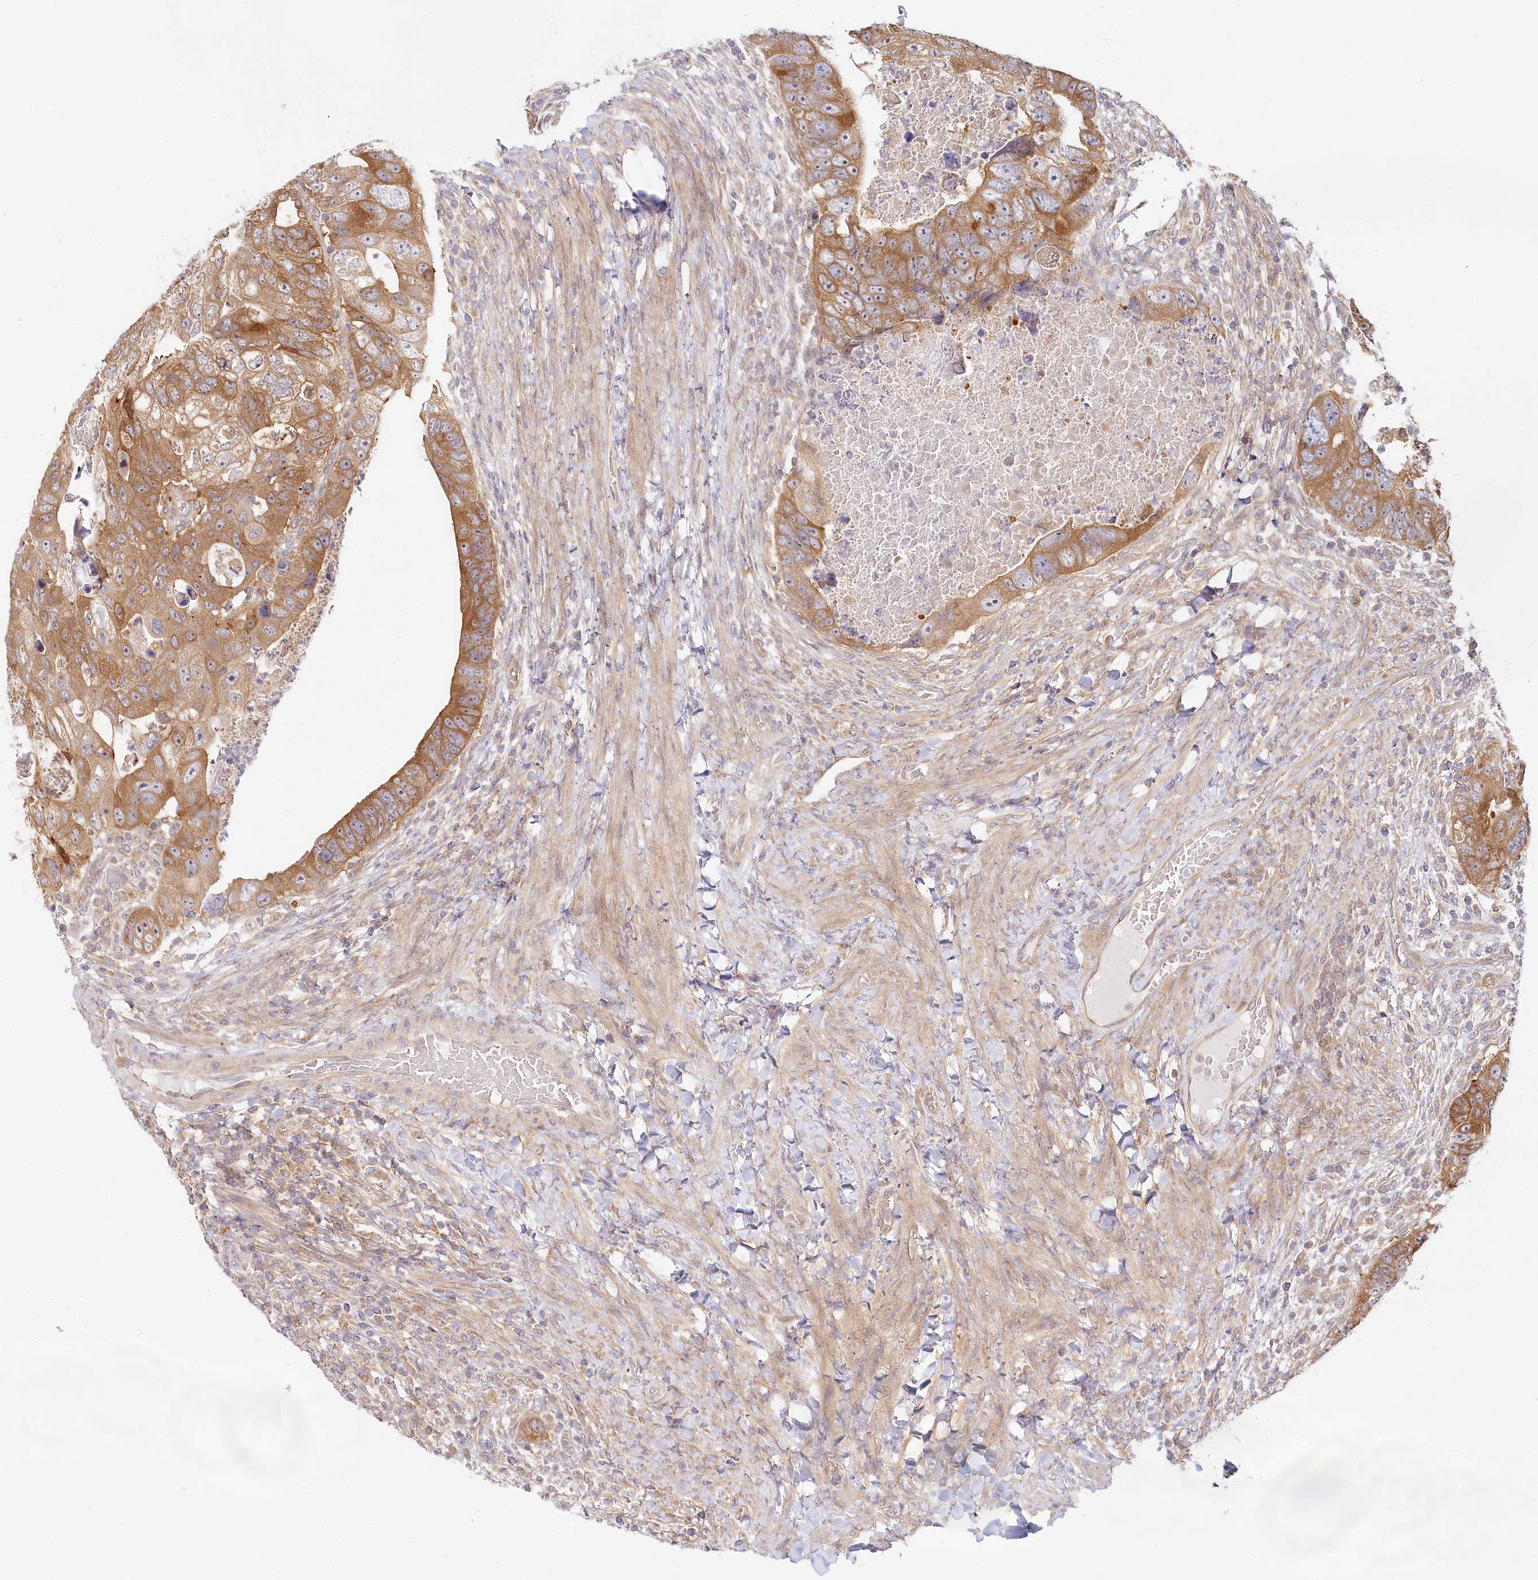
{"staining": {"intensity": "moderate", "quantity": ">75%", "location": "cytoplasmic/membranous"}, "tissue": "colorectal cancer", "cell_type": "Tumor cells", "image_type": "cancer", "snomed": [{"axis": "morphology", "description": "Adenocarcinoma, NOS"}, {"axis": "topography", "description": "Rectum"}], "caption": "Human colorectal cancer (adenocarcinoma) stained with a protein marker shows moderate staining in tumor cells.", "gene": "INPP4B", "patient": {"sex": "male", "age": 59}}